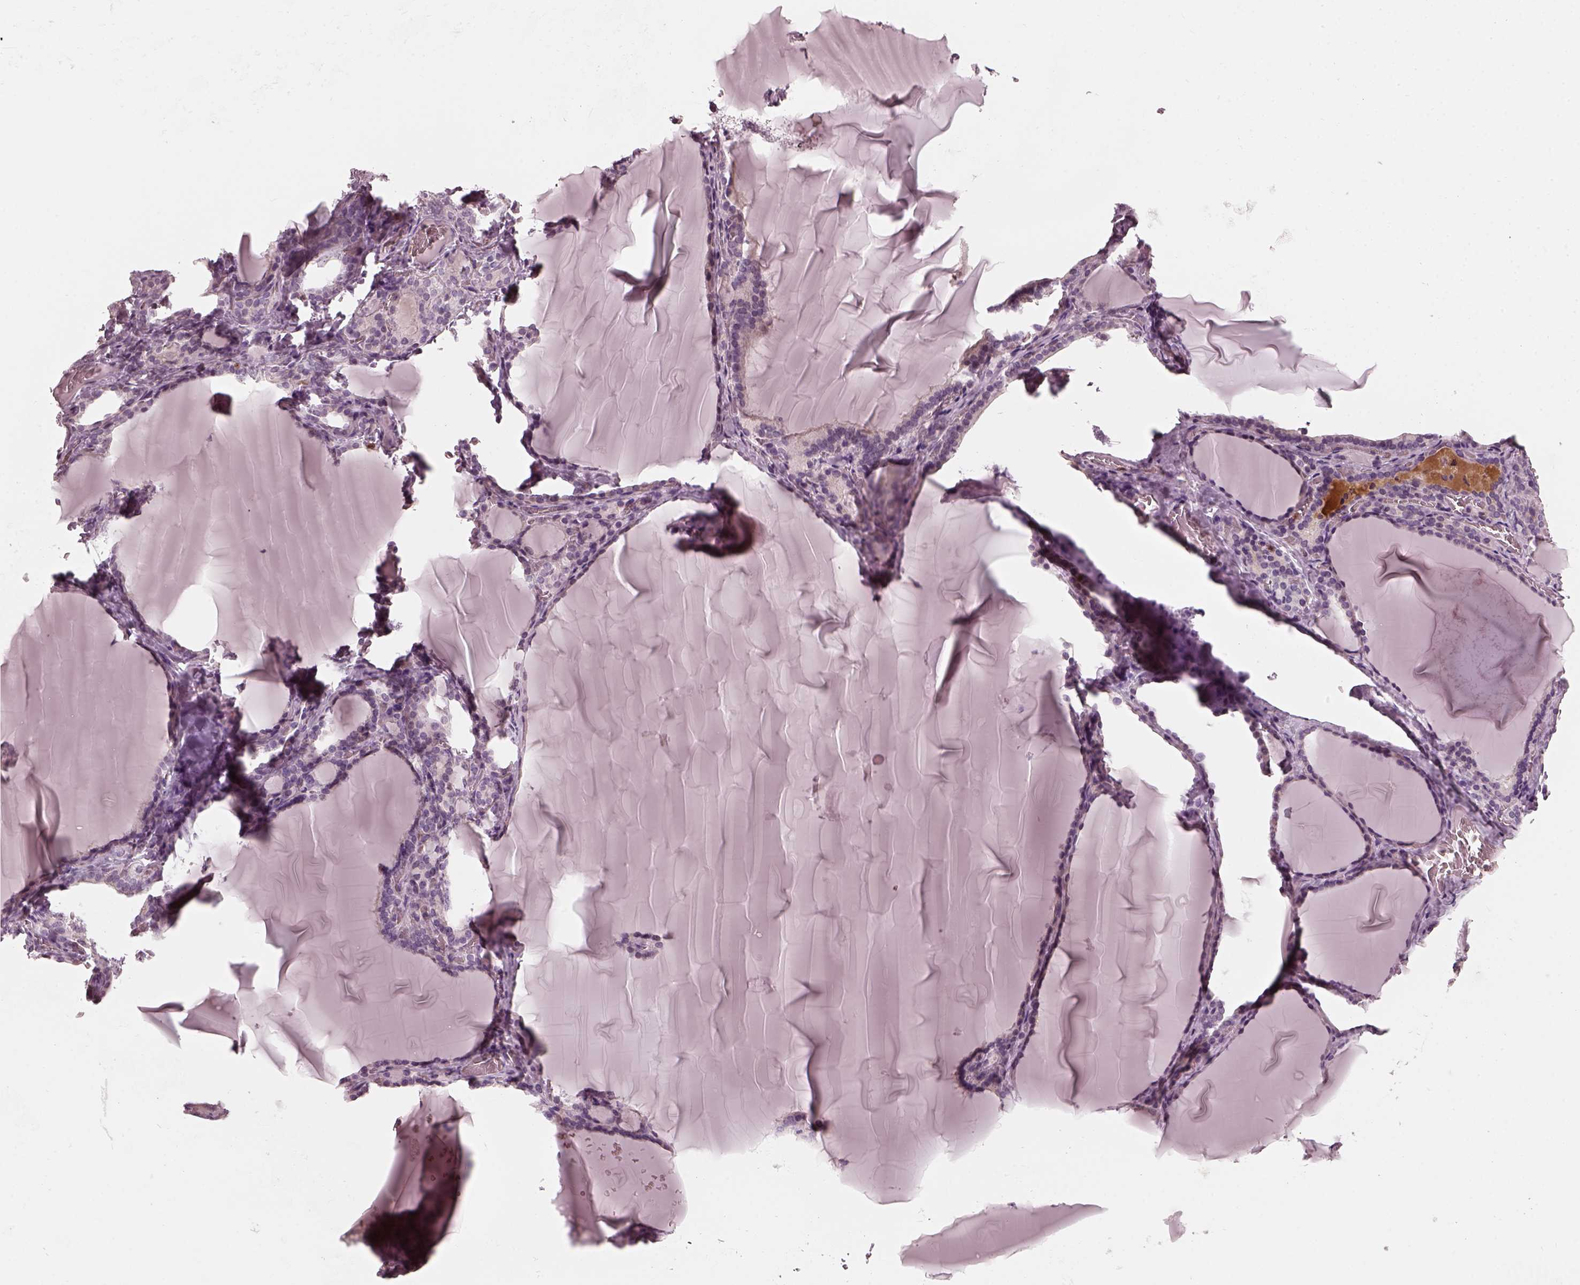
{"staining": {"intensity": "negative", "quantity": "none", "location": "none"}, "tissue": "thyroid gland", "cell_type": "Glandular cells", "image_type": "normal", "snomed": [{"axis": "morphology", "description": "Normal tissue, NOS"}, {"axis": "morphology", "description": "Hyperplasia, NOS"}, {"axis": "topography", "description": "Thyroid gland"}], "caption": "A photomicrograph of human thyroid gland is negative for staining in glandular cells. (Brightfield microscopy of DAB immunohistochemistry (IHC) at high magnification).", "gene": "CHIT1", "patient": {"sex": "female", "age": 27}}